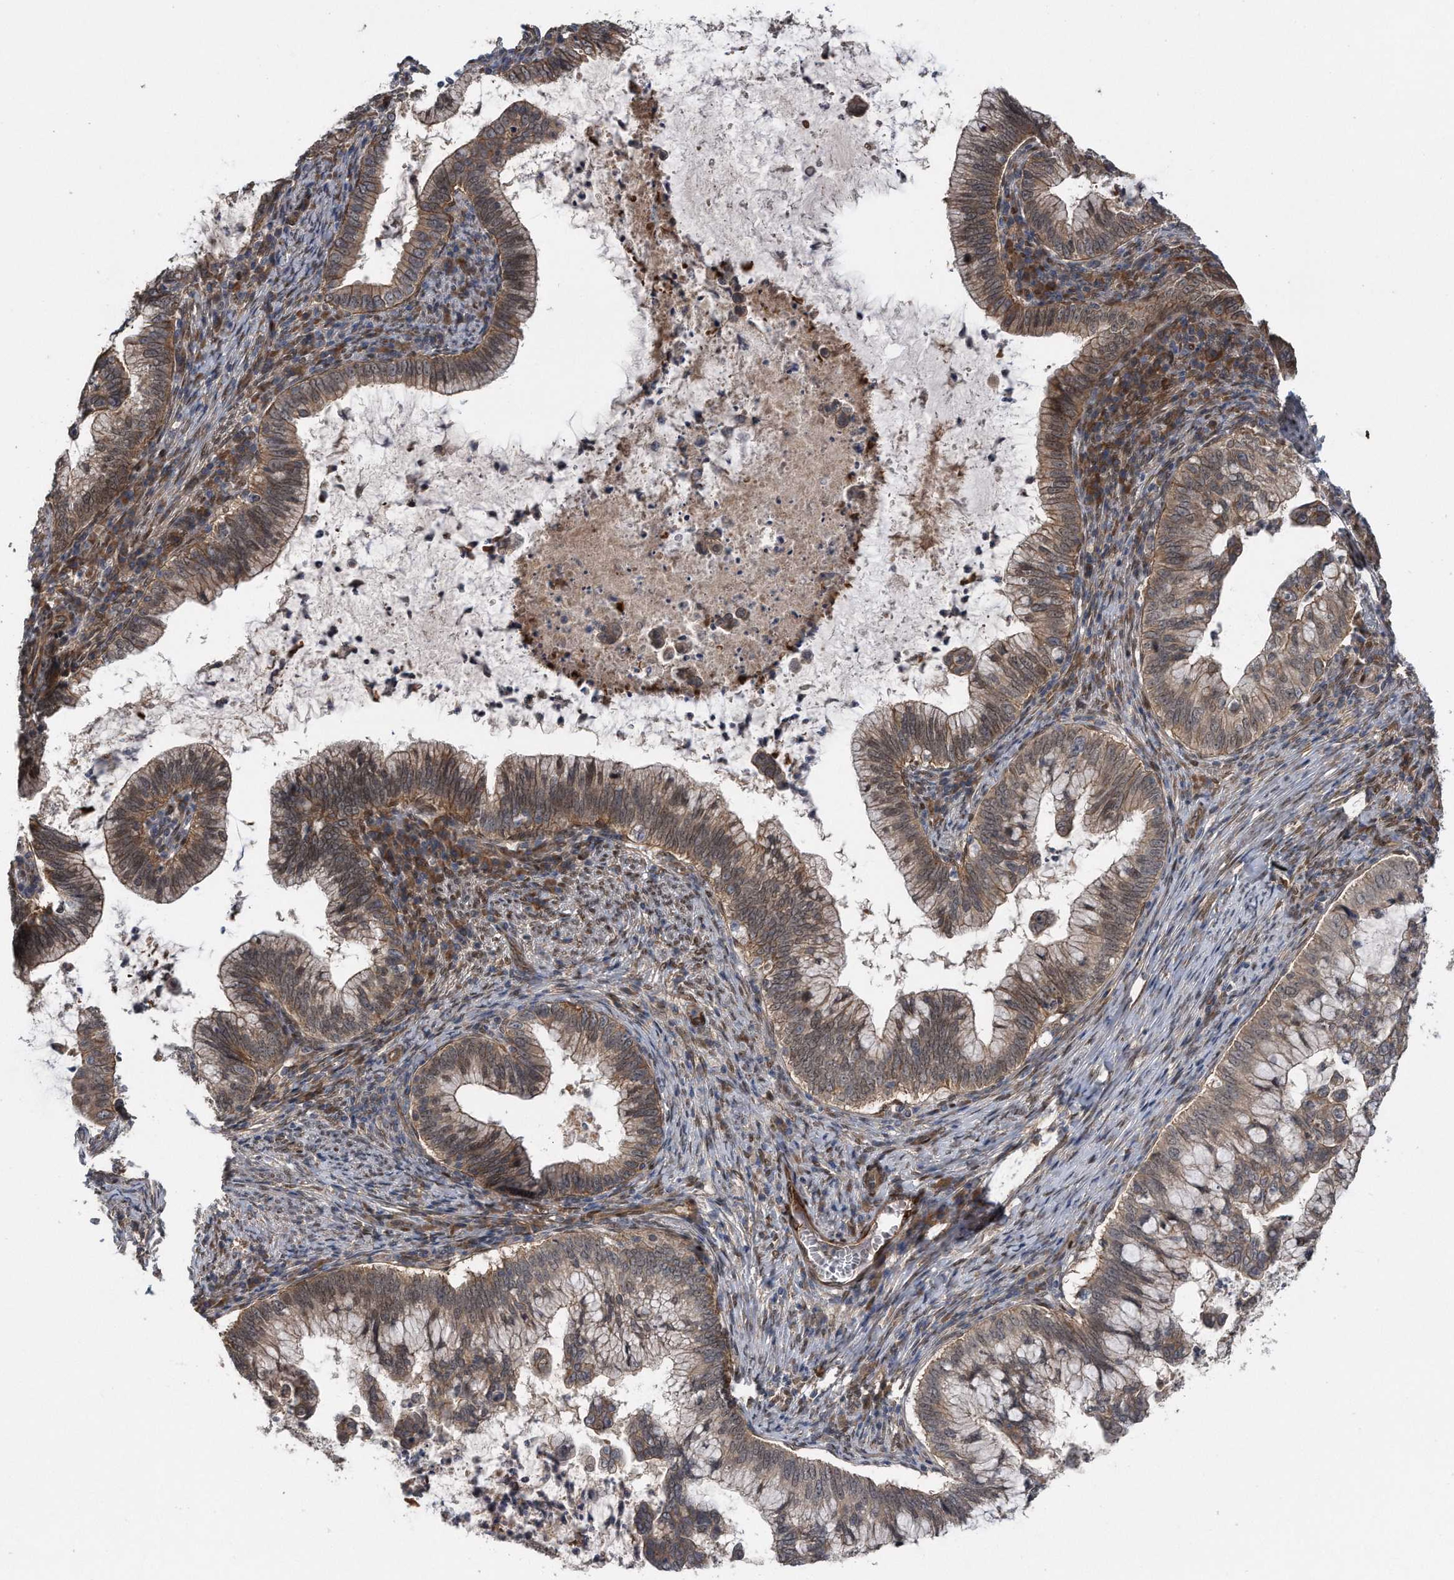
{"staining": {"intensity": "moderate", "quantity": ">75%", "location": "cytoplasmic/membranous,nuclear"}, "tissue": "cervical cancer", "cell_type": "Tumor cells", "image_type": "cancer", "snomed": [{"axis": "morphology", "description": "Adenocarcinoma, NOS"}, {"axis": "topography", "description": "Cervix"}], "caption": "Immunohistochemical staining of human cervical adenocarcinoma exhibits medium levels of moderate cytoplasmic/membranous and nuclear protein expression in about >75% of tumor cells.", "gene": "ZNF79", "patient": {"sex": "female", "age": 36}}